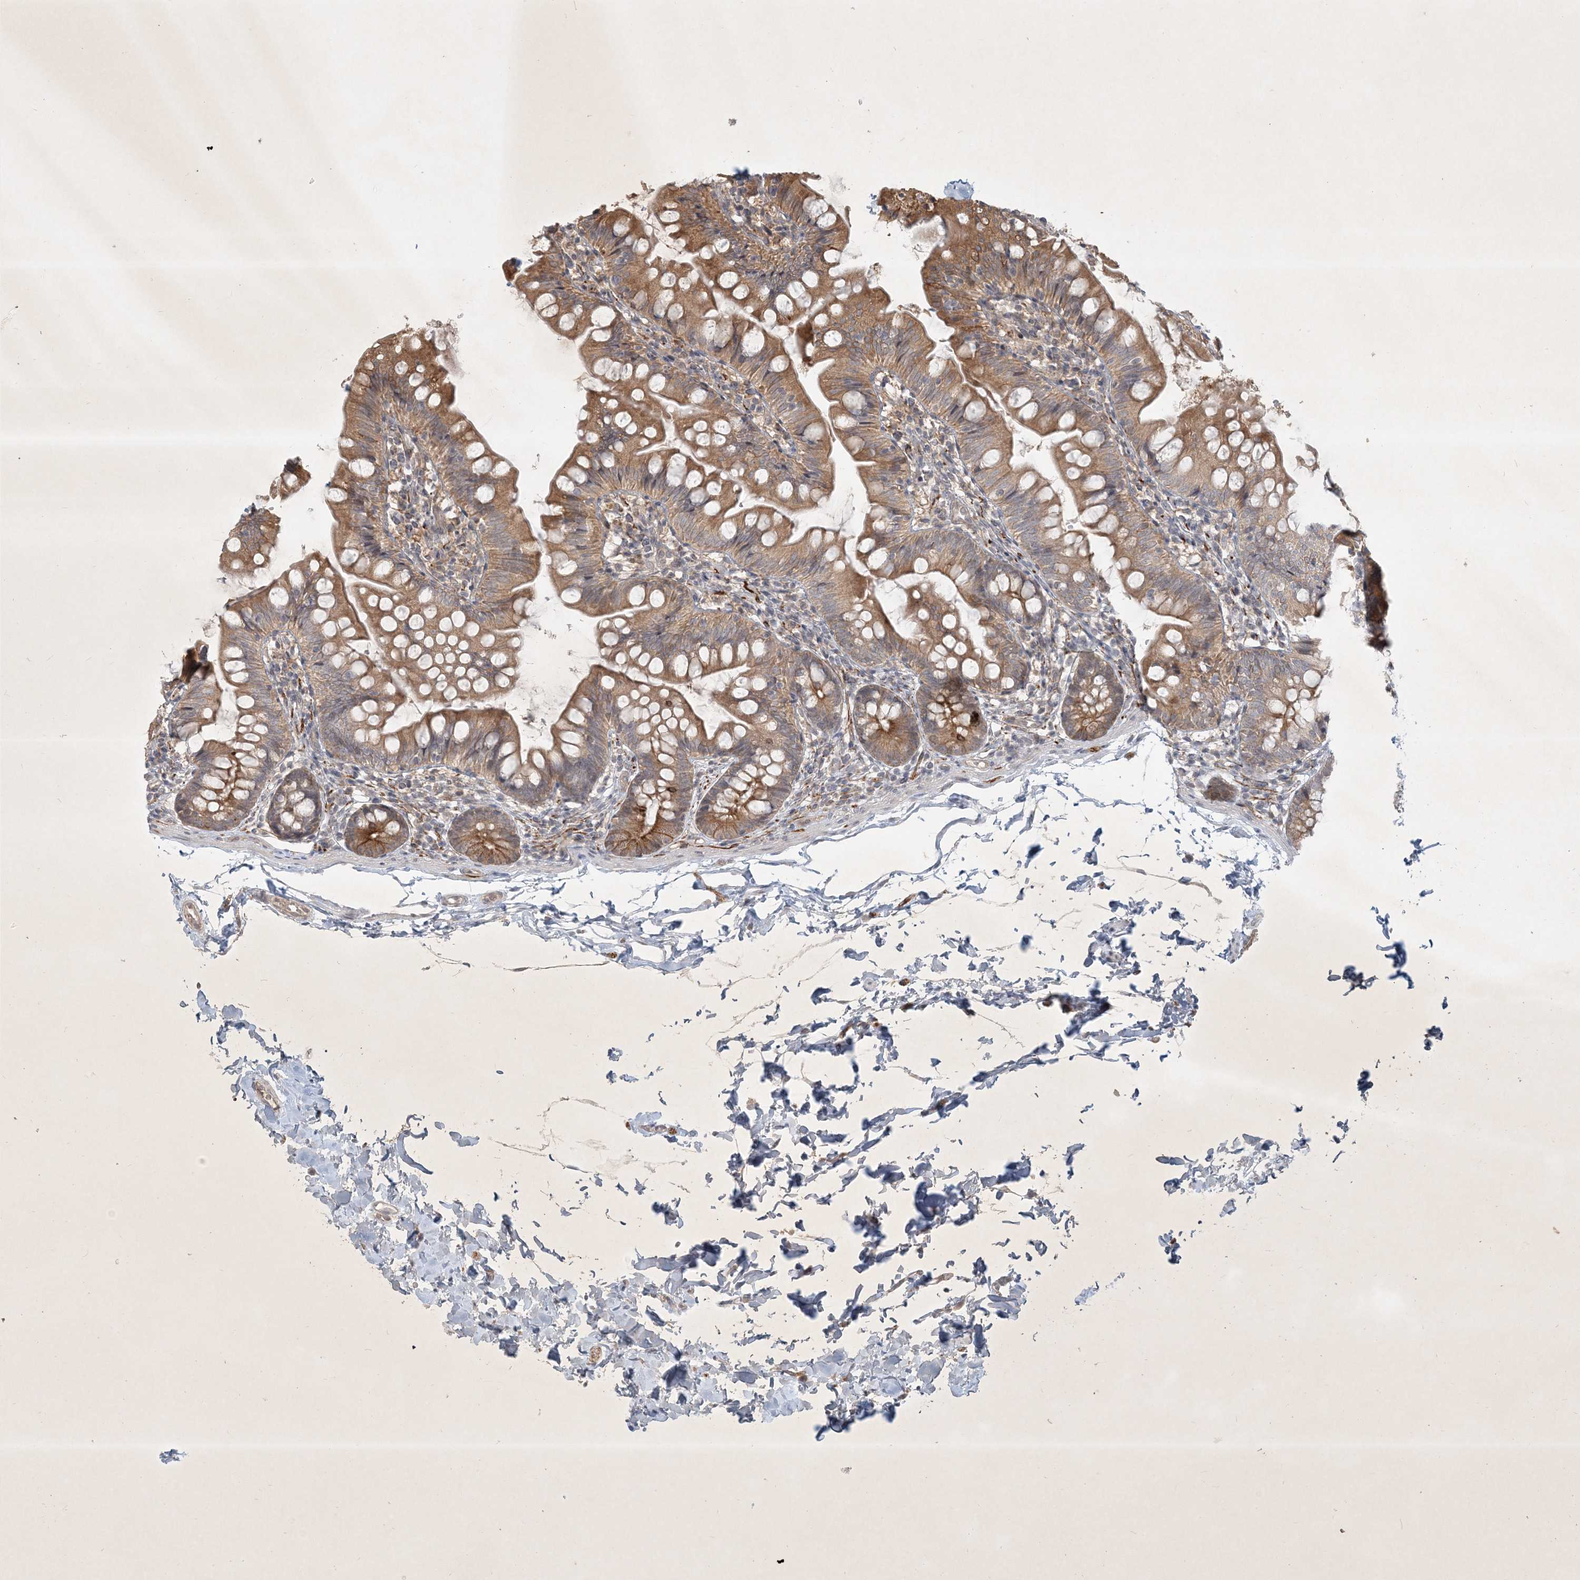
{"staining": {"intensity": "moderate", "quantity": ">75%", "location": "cytoplasmic/membranous"}, "tissue": "small intestine", "cell_type": "Glandular cells", "image_type": "normal", "snomed": [{"axis": "morphology", "description": "Normal tissue, NOS"}, {"axis": "topography", "description": "Small intestine"}], "caption": "Moderate cytoplasmic/membranous protein positivity is seen in approximately >75% of glandular cells in small intestine. (IHC, brightfield microscopy, high magnification).", "gene": "BOD1L2", "patient": {"sex": "male", "age": 7}}